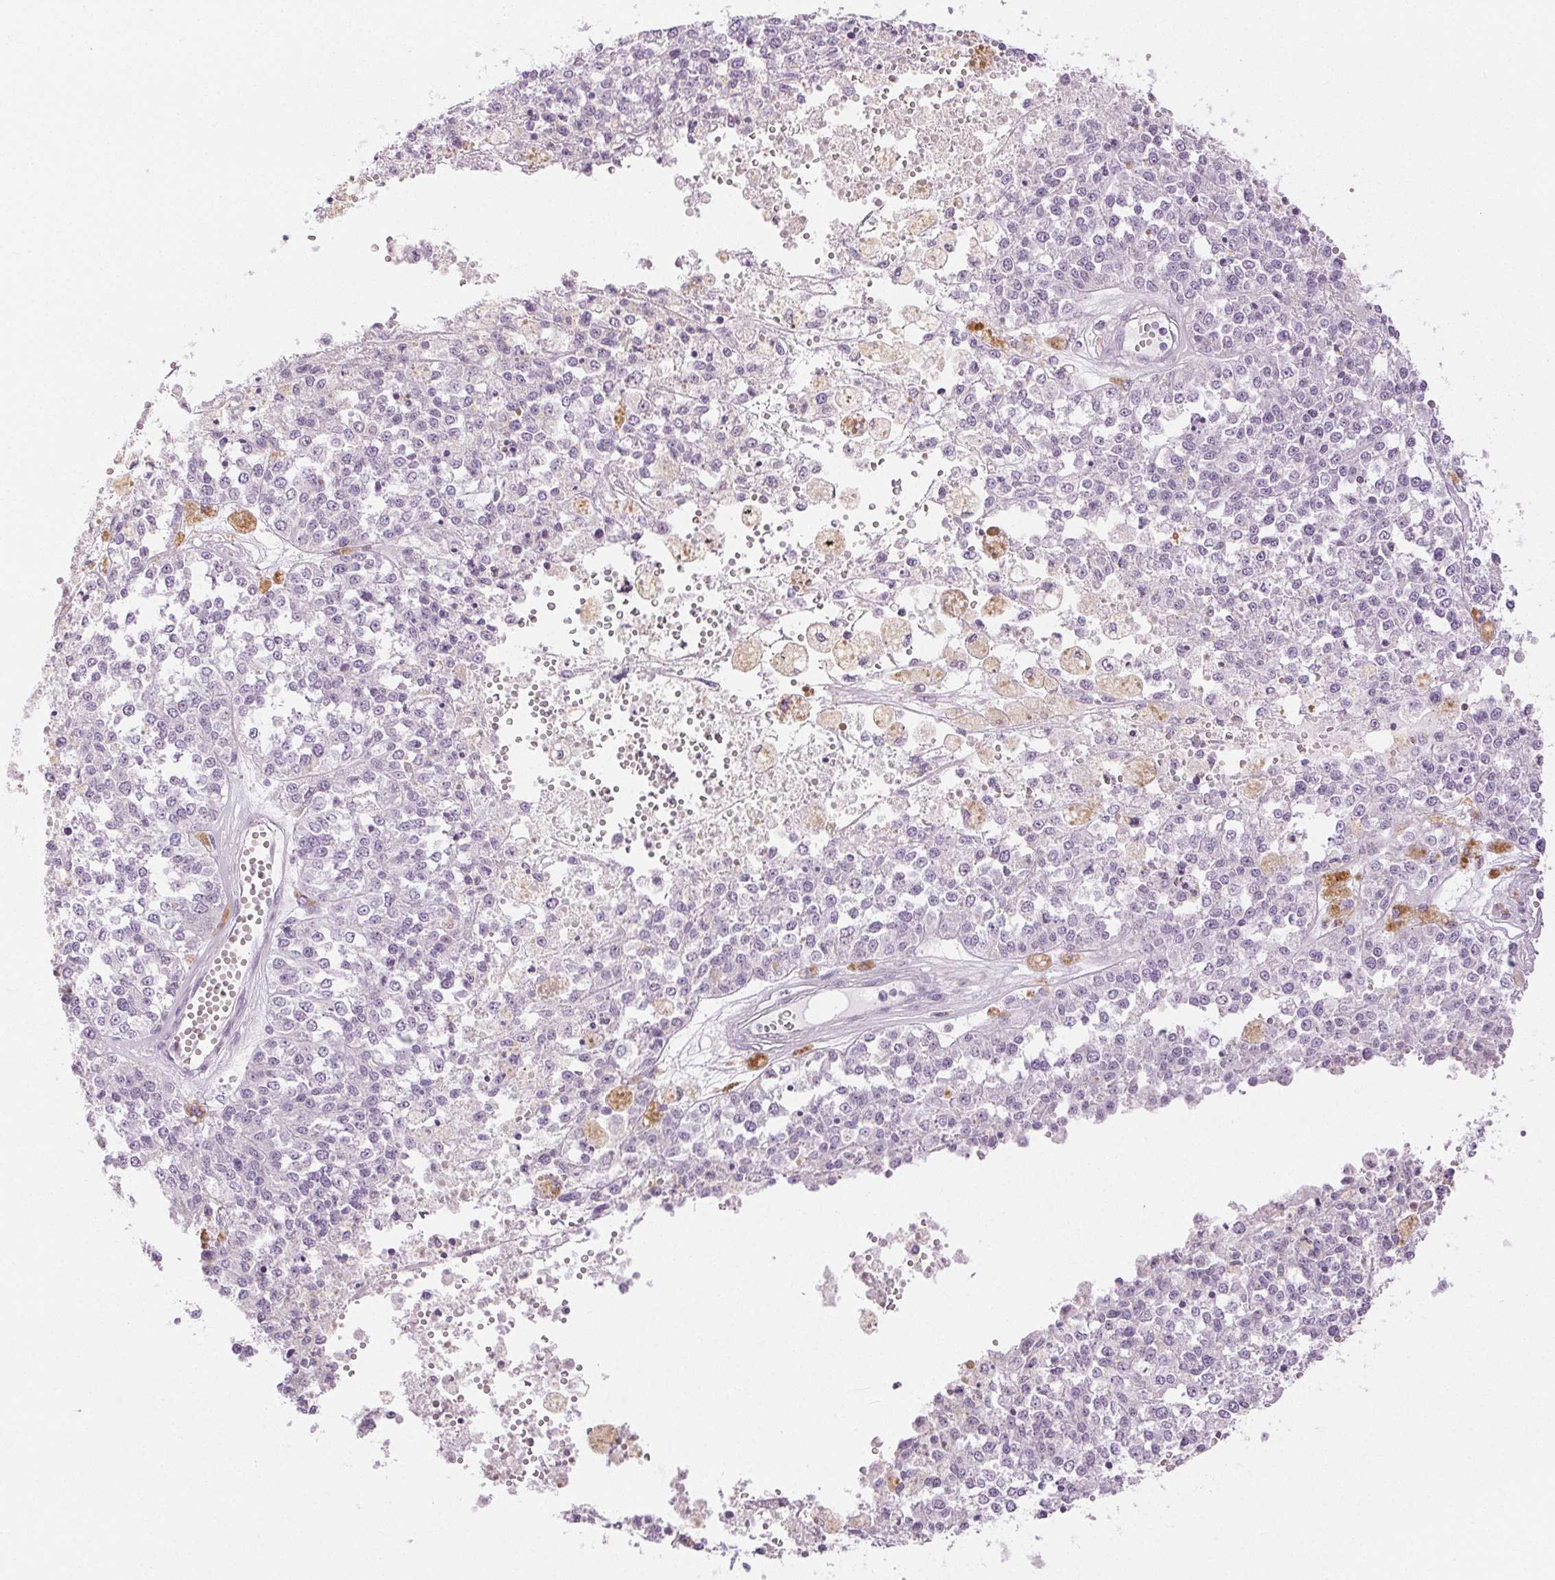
{"staining": {"intensity": "negative", "quantity": "none", "location": "none"}, "tissue": "melanoma", "cell_type": "Tumor cells", "image_type": "cancer", "snomed": [{"axis": "morphology", "description": "Malignant melanoma, Metastatic site"}, {"axis": "topography", "description": "Lymph node"}], "caption": "Immunohistochemistry image of neoplastic tissue: melanoma stained with DAB exhibits no significant protein staining in tumor cells.", "gene": "SLC5A2", "patient": {"sex": "female", "age": 64}}